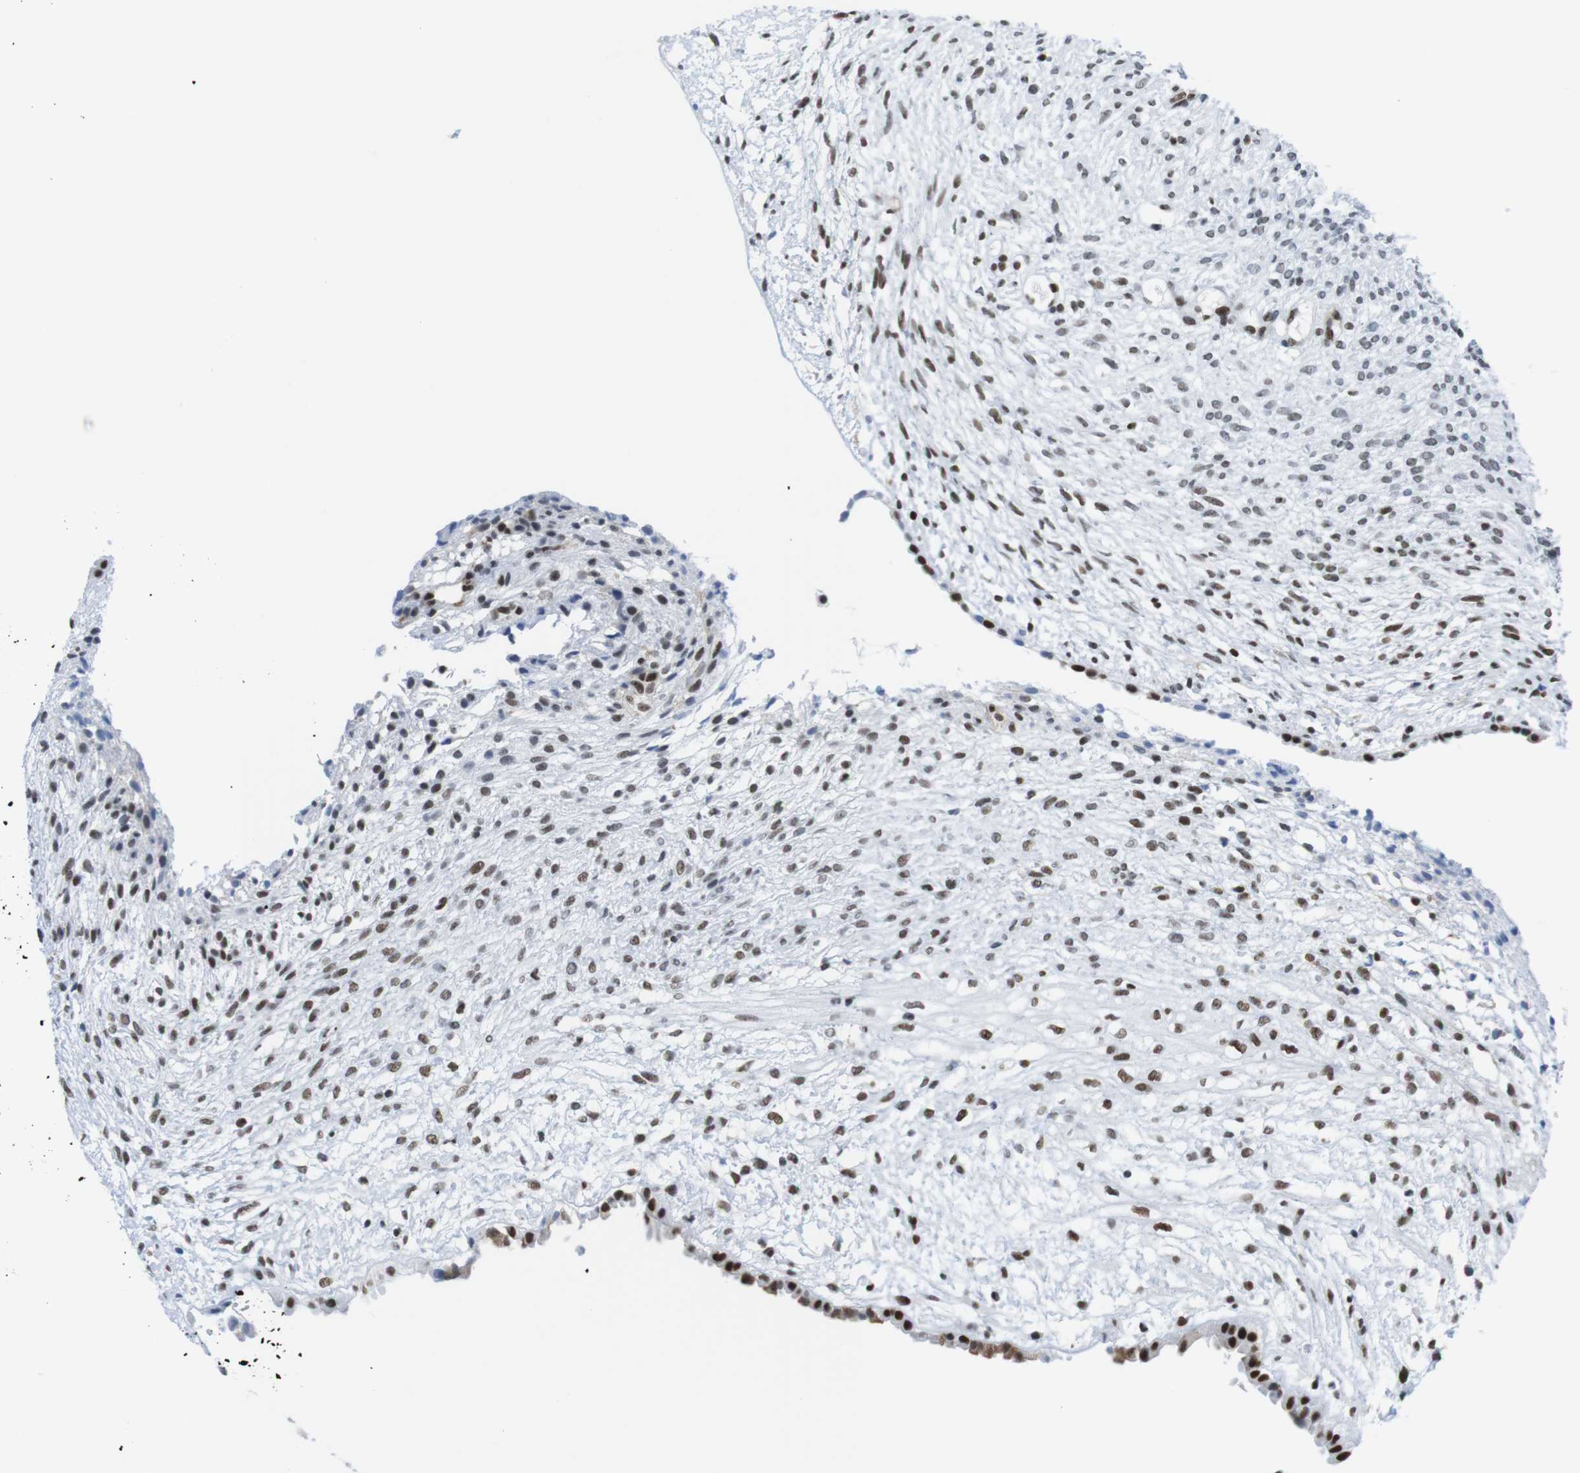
{"staining": {"intensity": "moderate", "quantity": "25%-75%", "location": "nuclear"}, "tissue": "ovary", "cell_type": "Ovarian stroma cells", "image_type": "normal", "snomed": [{"axis": "morphology", "description": "Normal tissue, NOS"}, {"axis": "morphology", "description": "Cyst, NOS"}, {"axis": "topography", "description": "Ovary"}], "caption": "A high-resolution photomicrograph shows IHC staining of normal ovary, which reveals moderate nuclear staining in about 25%-75% of ovarian stroma cells. (DAB (3,3'-diaminobenzidine) IHC with brightfield microscopy, high magnification).", "gene": "IFI16", "patient": {"sex": "female", "age": 18}}